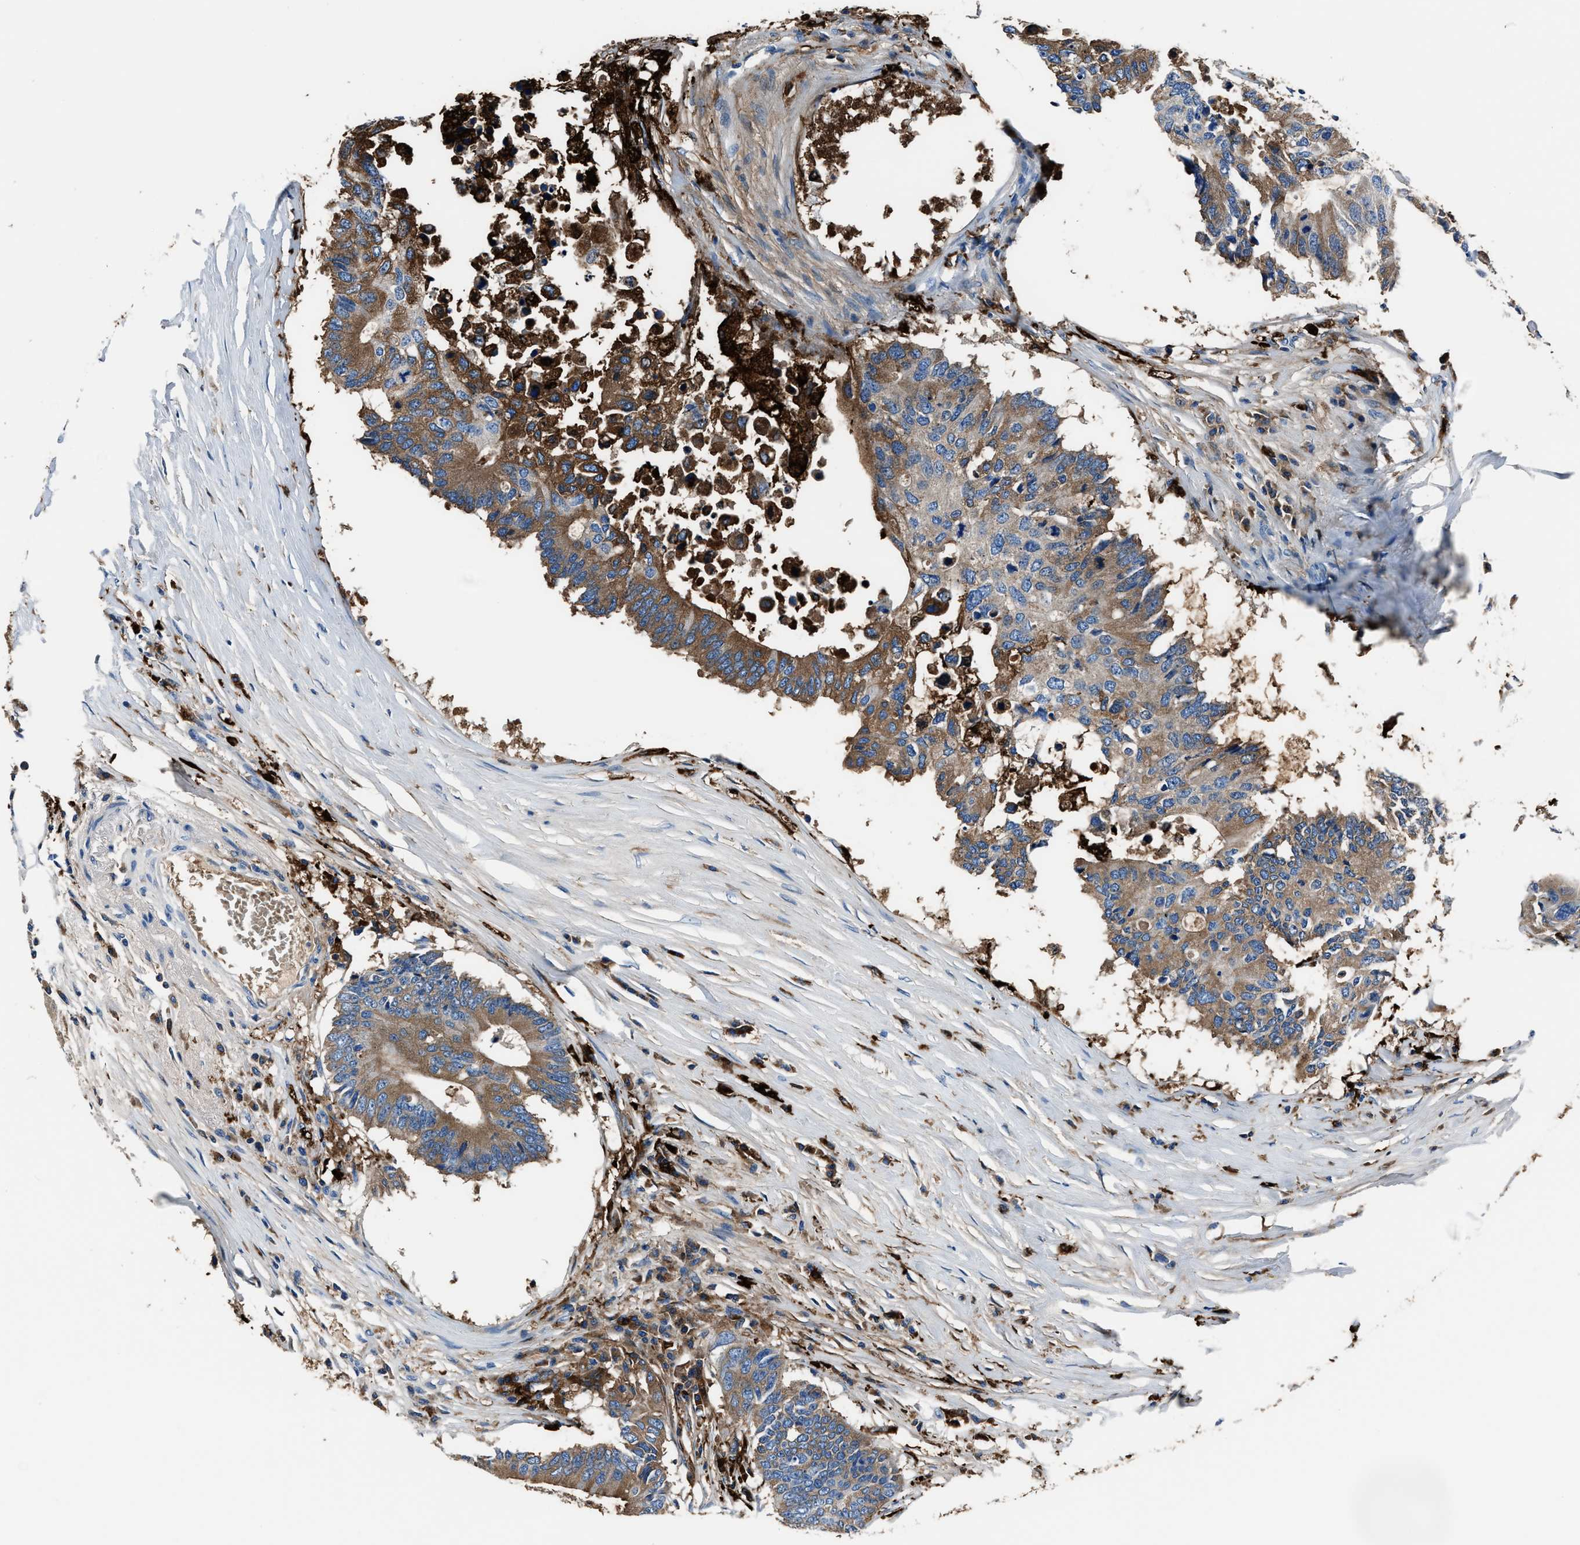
{"staining": {"intensity": "moderate", "quantity": ">75%", "location": "cytoplasmic/membranous"}, "tissue": "colorectal cancer", "cell_type": "Tumor cells", "image_type": "cancer", "snomed": [{"axis": "morphology", "description": "Adenocarcinoma, NOS"}, {"axis": "topography", "description": "Colon"}], "caption": "Colorectal cancer stained with a brown dye demonstrates moderate cytoplasmic/membranous positive expression in about >75% of tumor cells.", "gene": "FTL", "patient": {"sex": "male", "age": 71}}